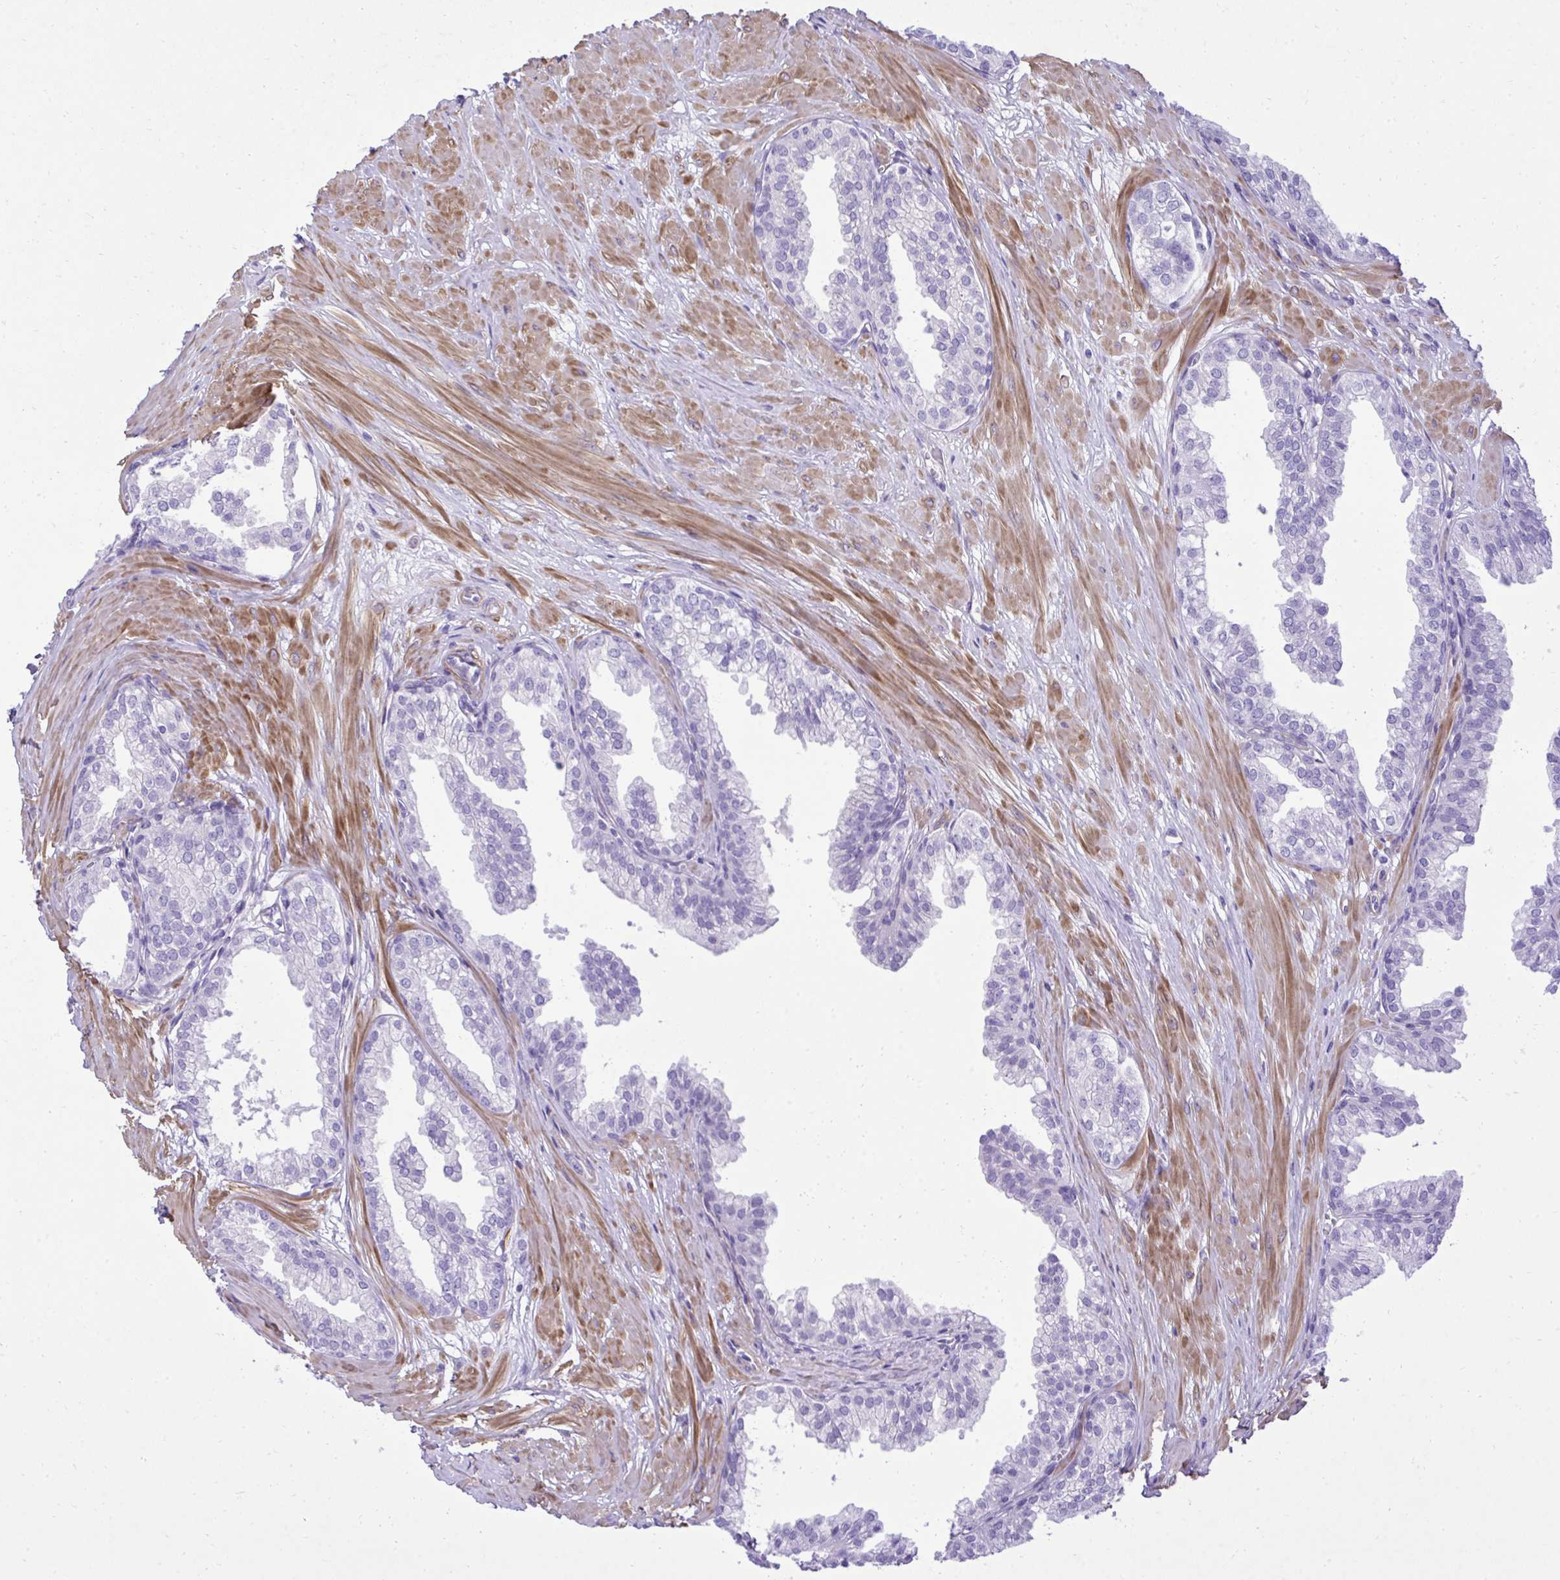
{"staining": {"intensity": "negative", "quantity": "none", "location": "none"}, "tissue": "prostate", "cell_type": "Glandular cells", "image_type": "normal", "snomed": [{"axis": "morphology", "description": "Normal tissue, NOS"}, {"axis": "topography", "description": "Prostate"}, {"axis": "topography", "description": "Peripheral nerve tissue"}], "caption": "IHC histopathology image of benign prostate stained for a protein (brown), which exhibits no expression in glandular cells.", "gene": "PITPNM3", "patient": {"sex": "male", "age": 55}}